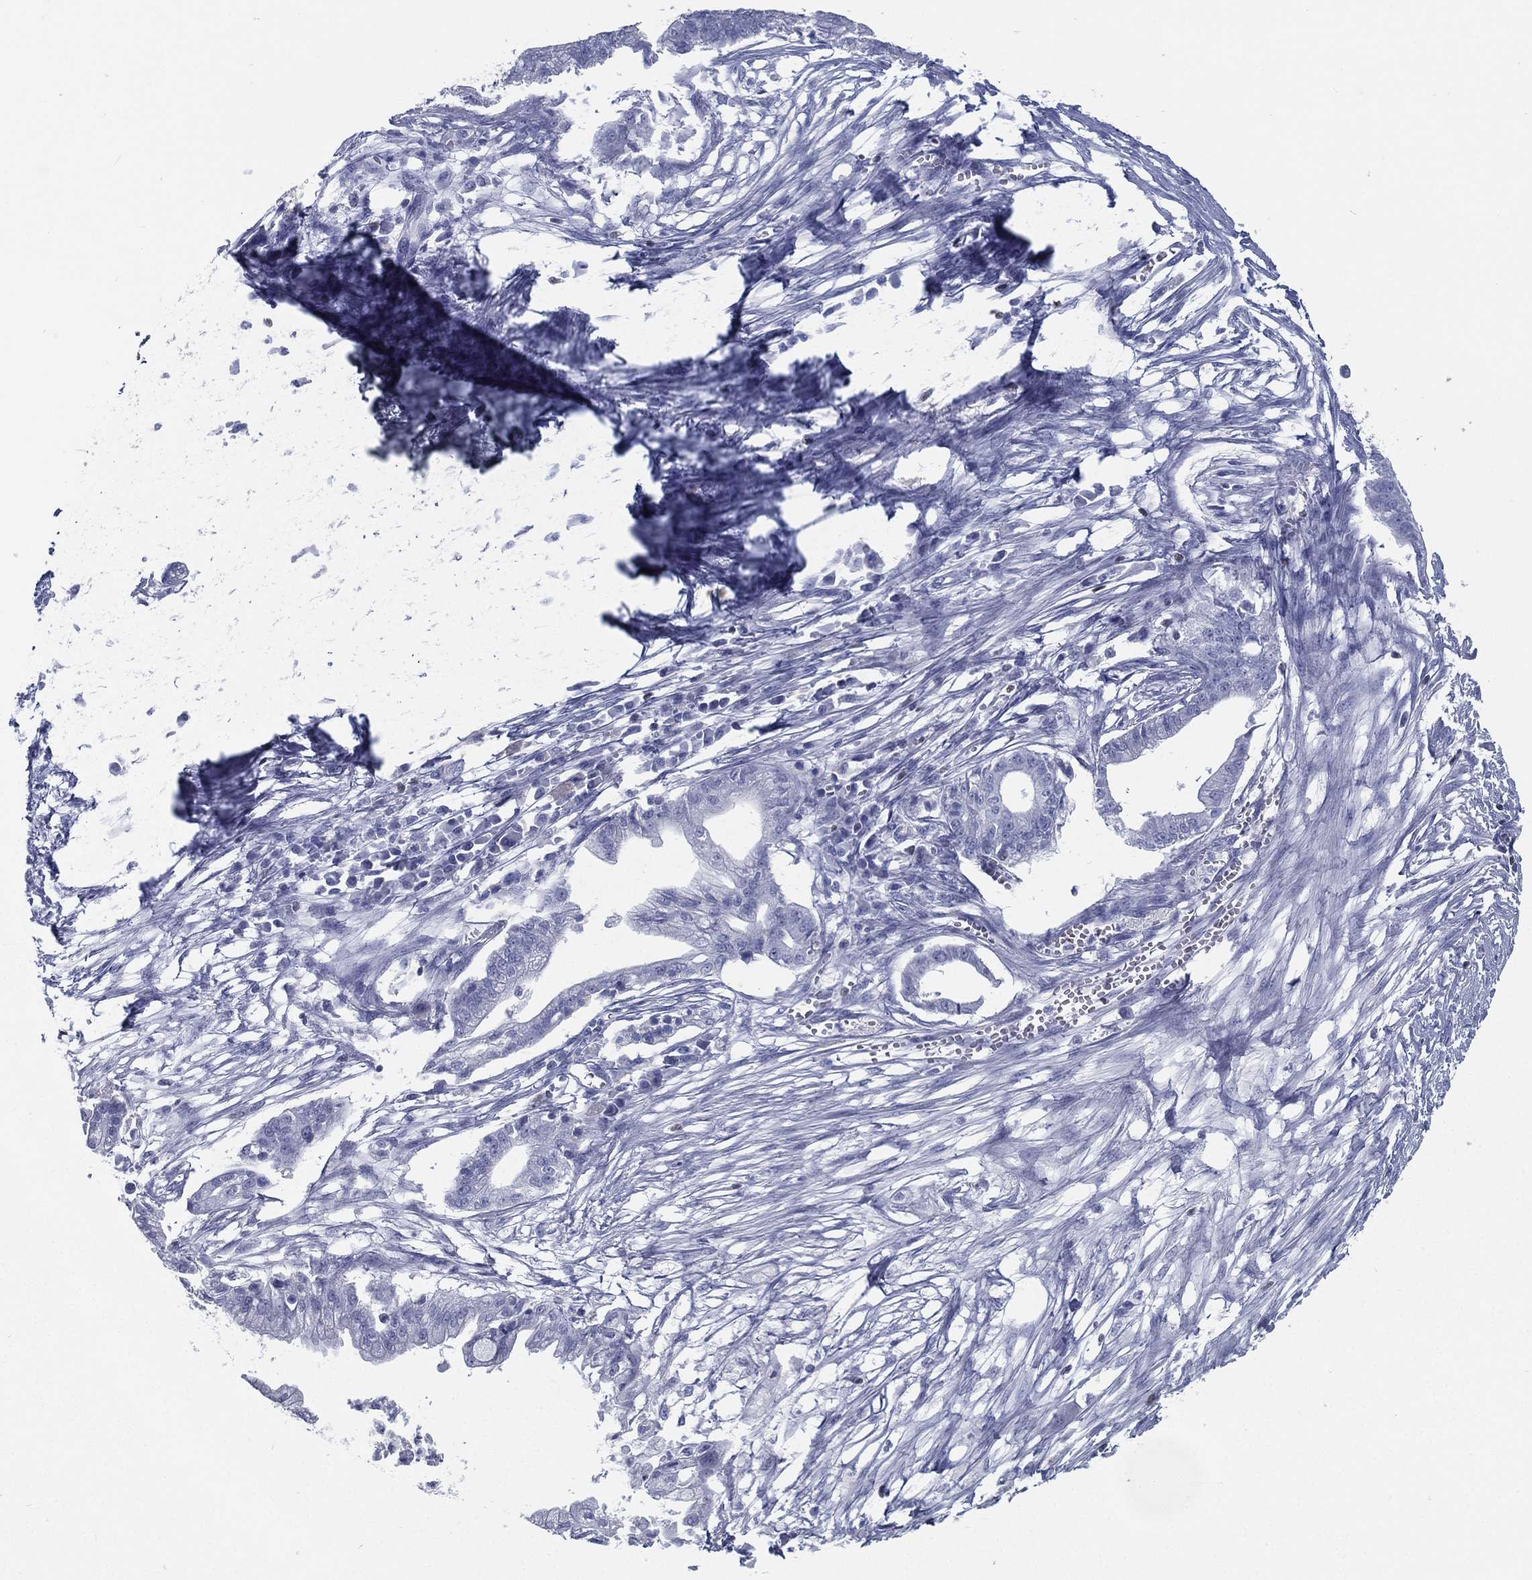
{"staining": {"intensity": "negative", "quantity": "none", "location": "none"}, "tissue": "pancreatic cancer", "cell_type": "Tumor cells", "image_type": "cancer", "snomed": [{"axis": "morphology", "description": "Normal tissue, NOS"}, {"axis": "morphology", "description": "Adenocarcinoma, NOS"}, {"axis": "topography", "description": "Pancreas"}], "caption": "An image of pancreatic cancer stained for a protein shows no brown staining in tumor cells.", "gene": "PYHIN1", "patient": {"sex": "female", "age": 58}}